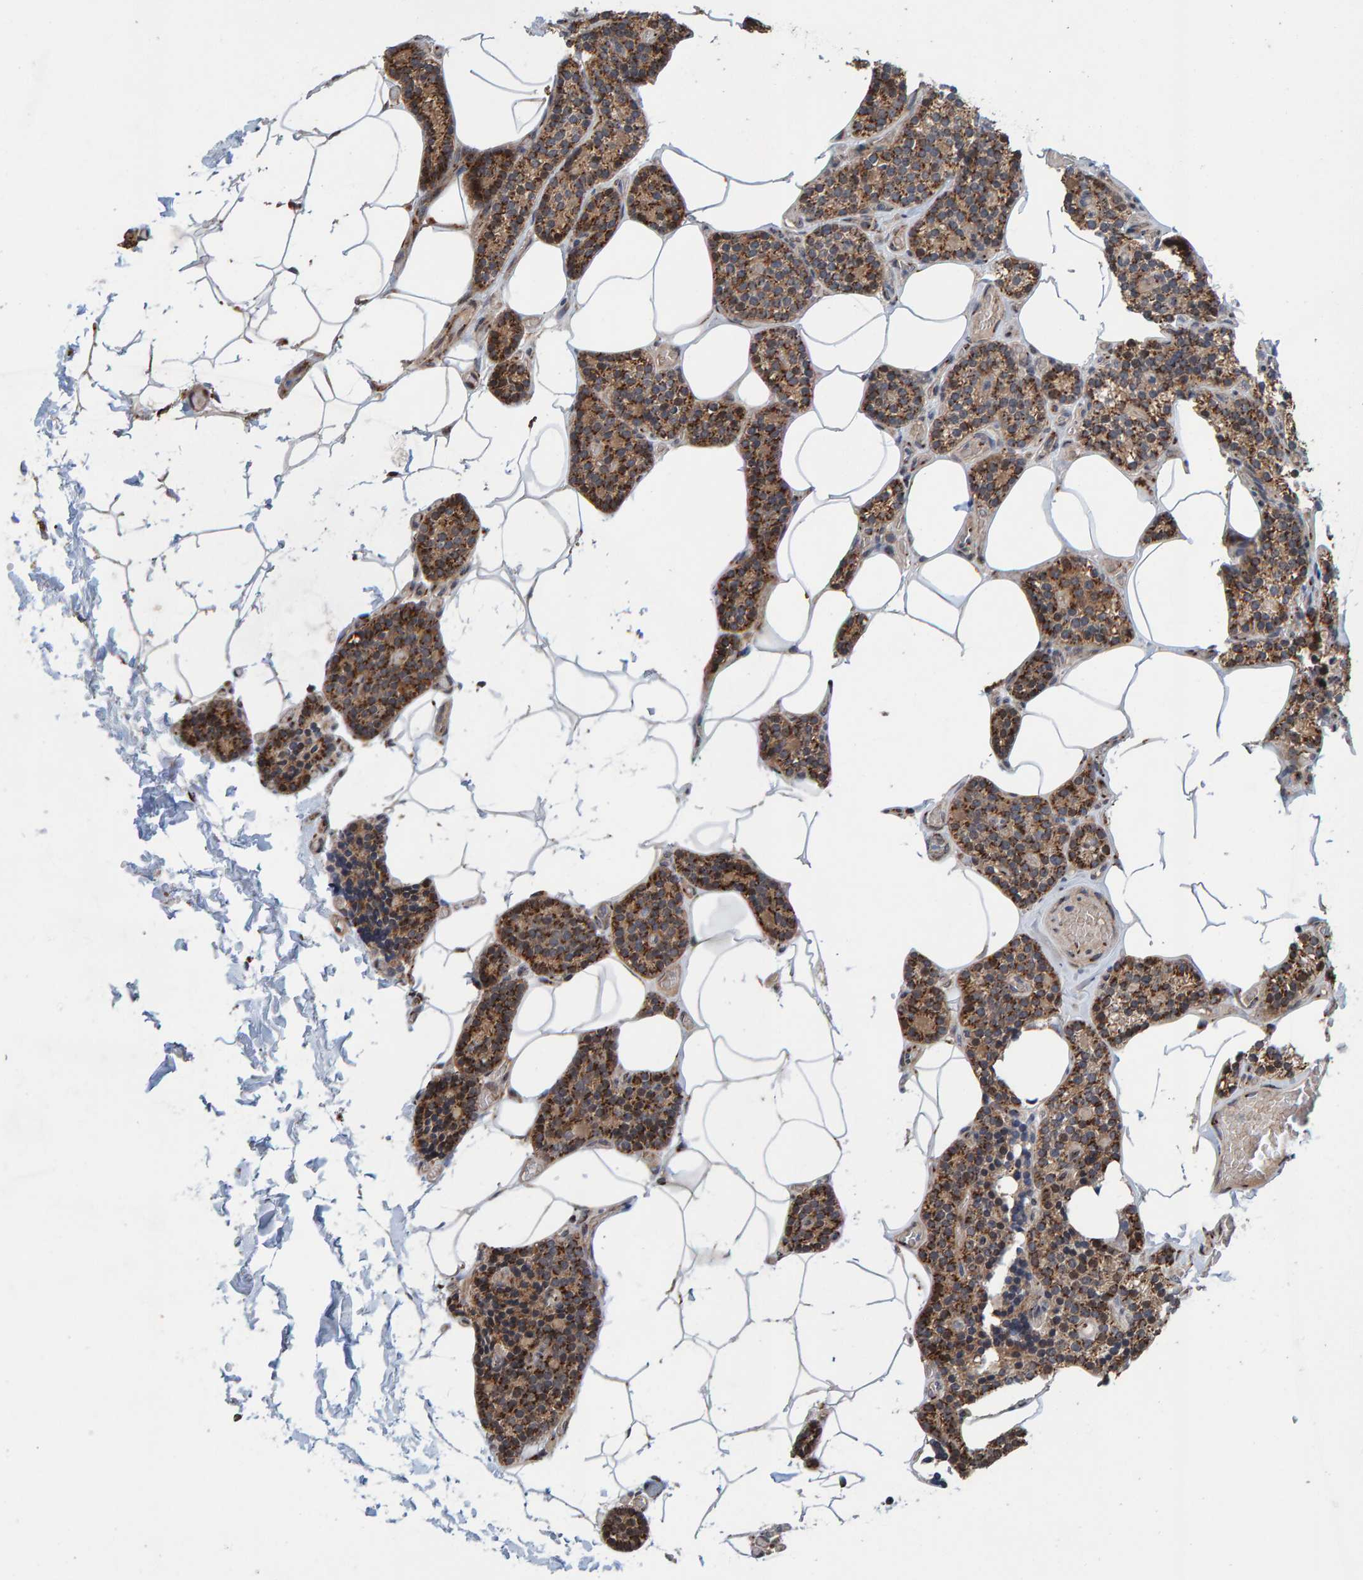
{"staining": {"intensity": "moderate", "quantity": ">75%", "location": "cytoplasmic/membranous"}, "tissue": "parathyroid gland", "cell_type": "Glandular cells", "image_type": "normal", "snomed": [{"axis": "morphology", "description": "Normal tissue, NOS"}, {"axis": "topography", "description": "Parathyroid gland"}], "caption": "Immunohistochemistry (IHC) staining of normal parathyroid gland, which displays medium levels of moderate cytoplasmic/membranous positivity in about >75% of glandular cells indicating moderate cytoplasmic/membranous protein expression. The staining was performed using DAB (3,3'-diaminobenzidine) (brown) for protein detection and nuclei were counterstained in hematoxylin (blue).", "gene": "CCDC25", "patient": {"sex": "male", "age": 52}}